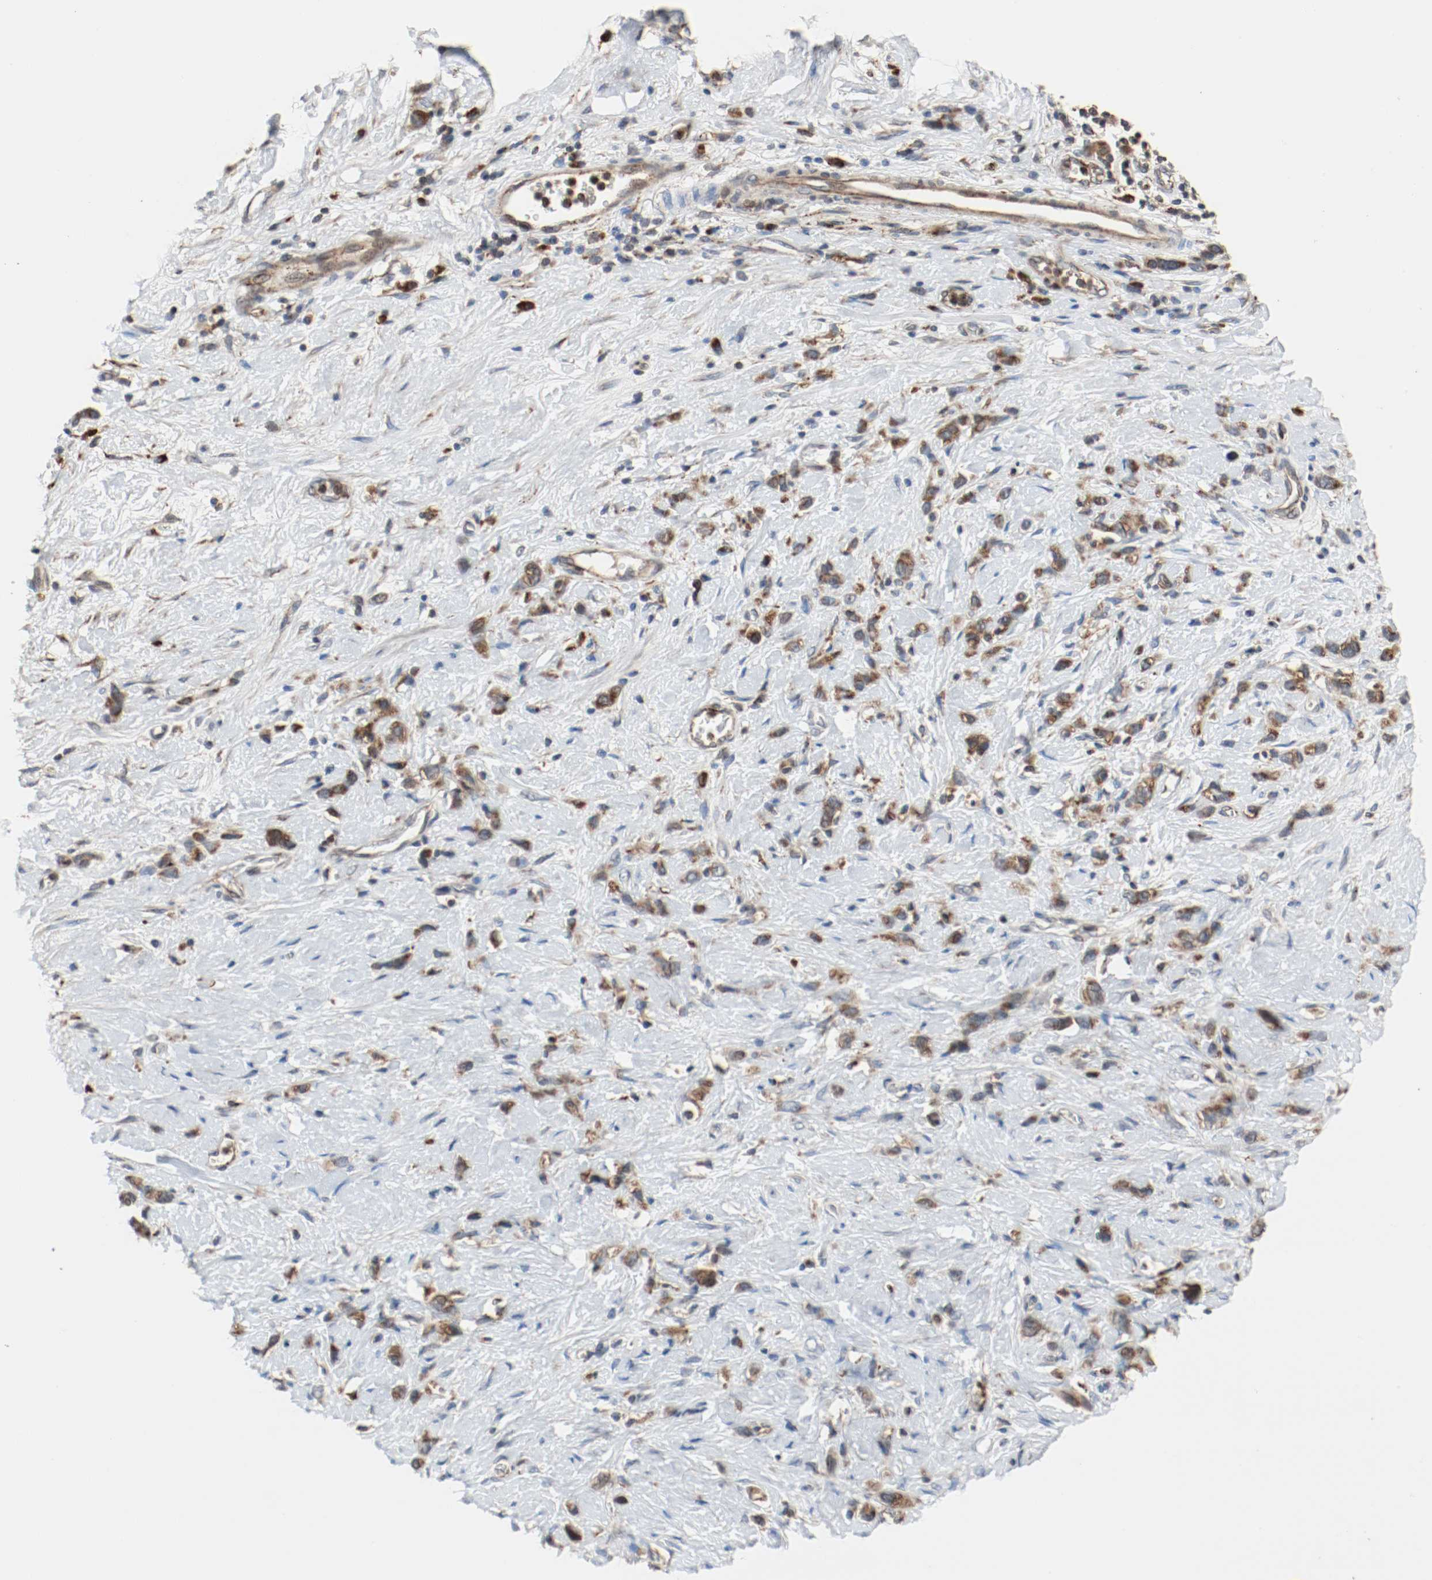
{"staining": {"intensity": "moderate", "quantity": ">75%", "location": "cytoplasmic/membranous"}, "tissue": "stomach cancer", "cell_type": "Tumor cells", "image_type": "cancer", "snomed": [{"axis": "morphology", "description": "Normal tissue, NOS"}, {"axis": "morphology", "description": "Adenocarcinoma, NOS"}, {"axis": "morphology", "description": "Adenocarcinoma, High grade"}, {"axis": "topography", "description": "Stomach, upper"}, {"axis": "topography", "description": "Stomach"}], "caption": "High-power microscopy captured an immunohistochemistry (IHC) micrograph of stomach adenocarcinoma, revealing moderate cytoplasmic/membranous staining in approximately >75% of tumor cells.", "gene": "LAMP2", "patient": {"sex": "female", "age": 65}}